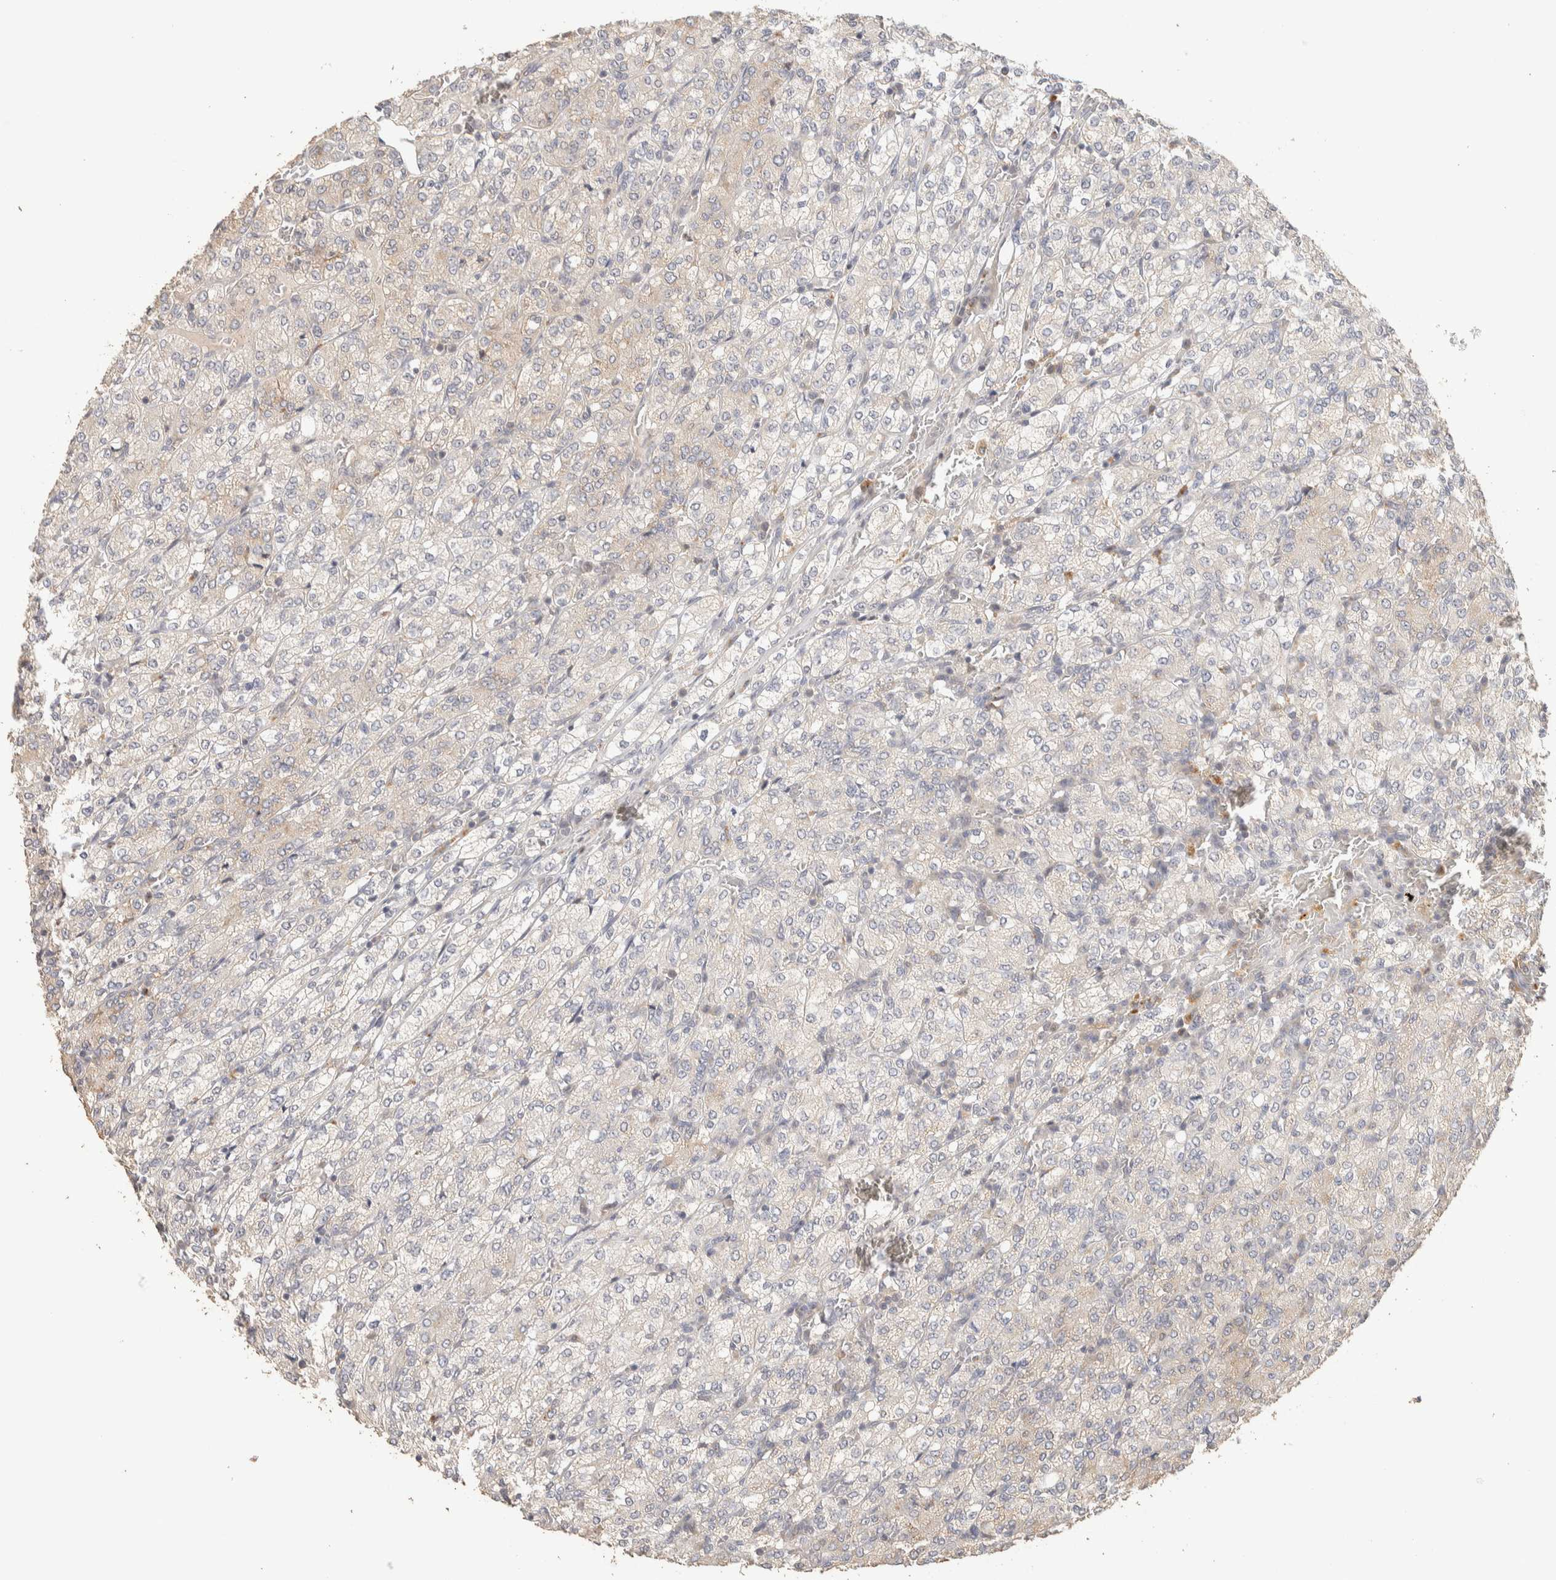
{"staining": {"intensity": "negative", "quantity": "none", "location": "none"}, "tissue": "renal cancer", "cell_type": "Tumor cells", "image_type": "cancer", "snomed": [{"axis": "morphology", "description": "Adenocarcinoma, NOS"}, {"axis": "topography", "description": "Kidney"}], "caption": "Tumor cells are negative for protein expression in human renal adenocarcinoma.", "gene": "ITPA", "patient": {"sex": "male", "age": 77}}